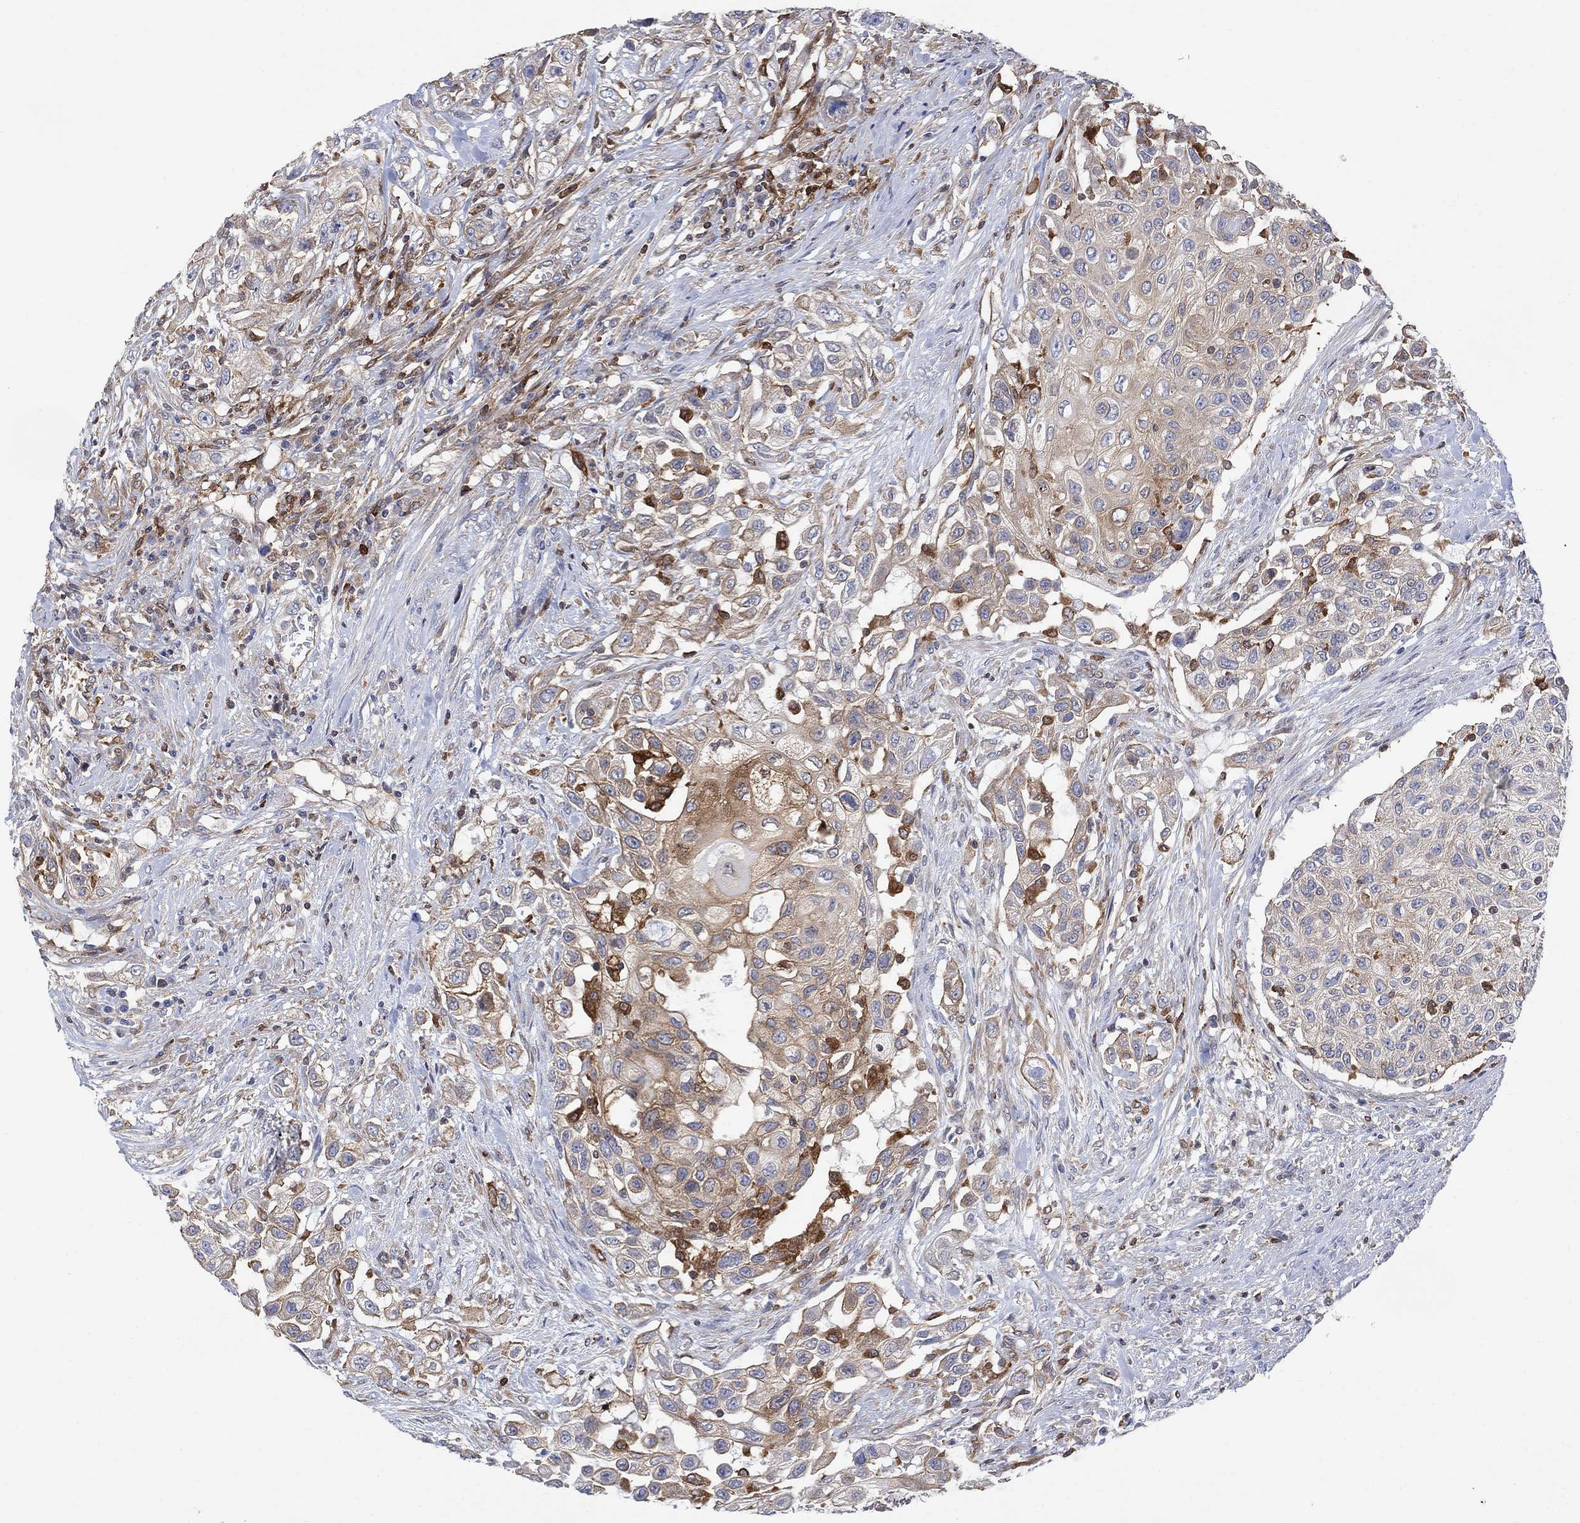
{"staining": {"intensity": "moderate", "quantity": "25%-75%", "location": "cytoplasmic/membranous"}, "tissue": "urothelial cancer", "cell_type": "Tumor cells", "image_type": "cancer", "snomed": [{"axis": "morphology", "description": "Urothelial carcinoma, High grade"}, {"axis": "topography", "description": "Urinary bladder"}], "caption": "Immunohistochemical staining of high-grade urothelial carcinoma reveals medium levels of moderate cytoplasmic/membranous protein staining in approximately 25%-75% of tumor cells.", "gene": "GBP5", "patient": {"sex": "female", "age": 56}}